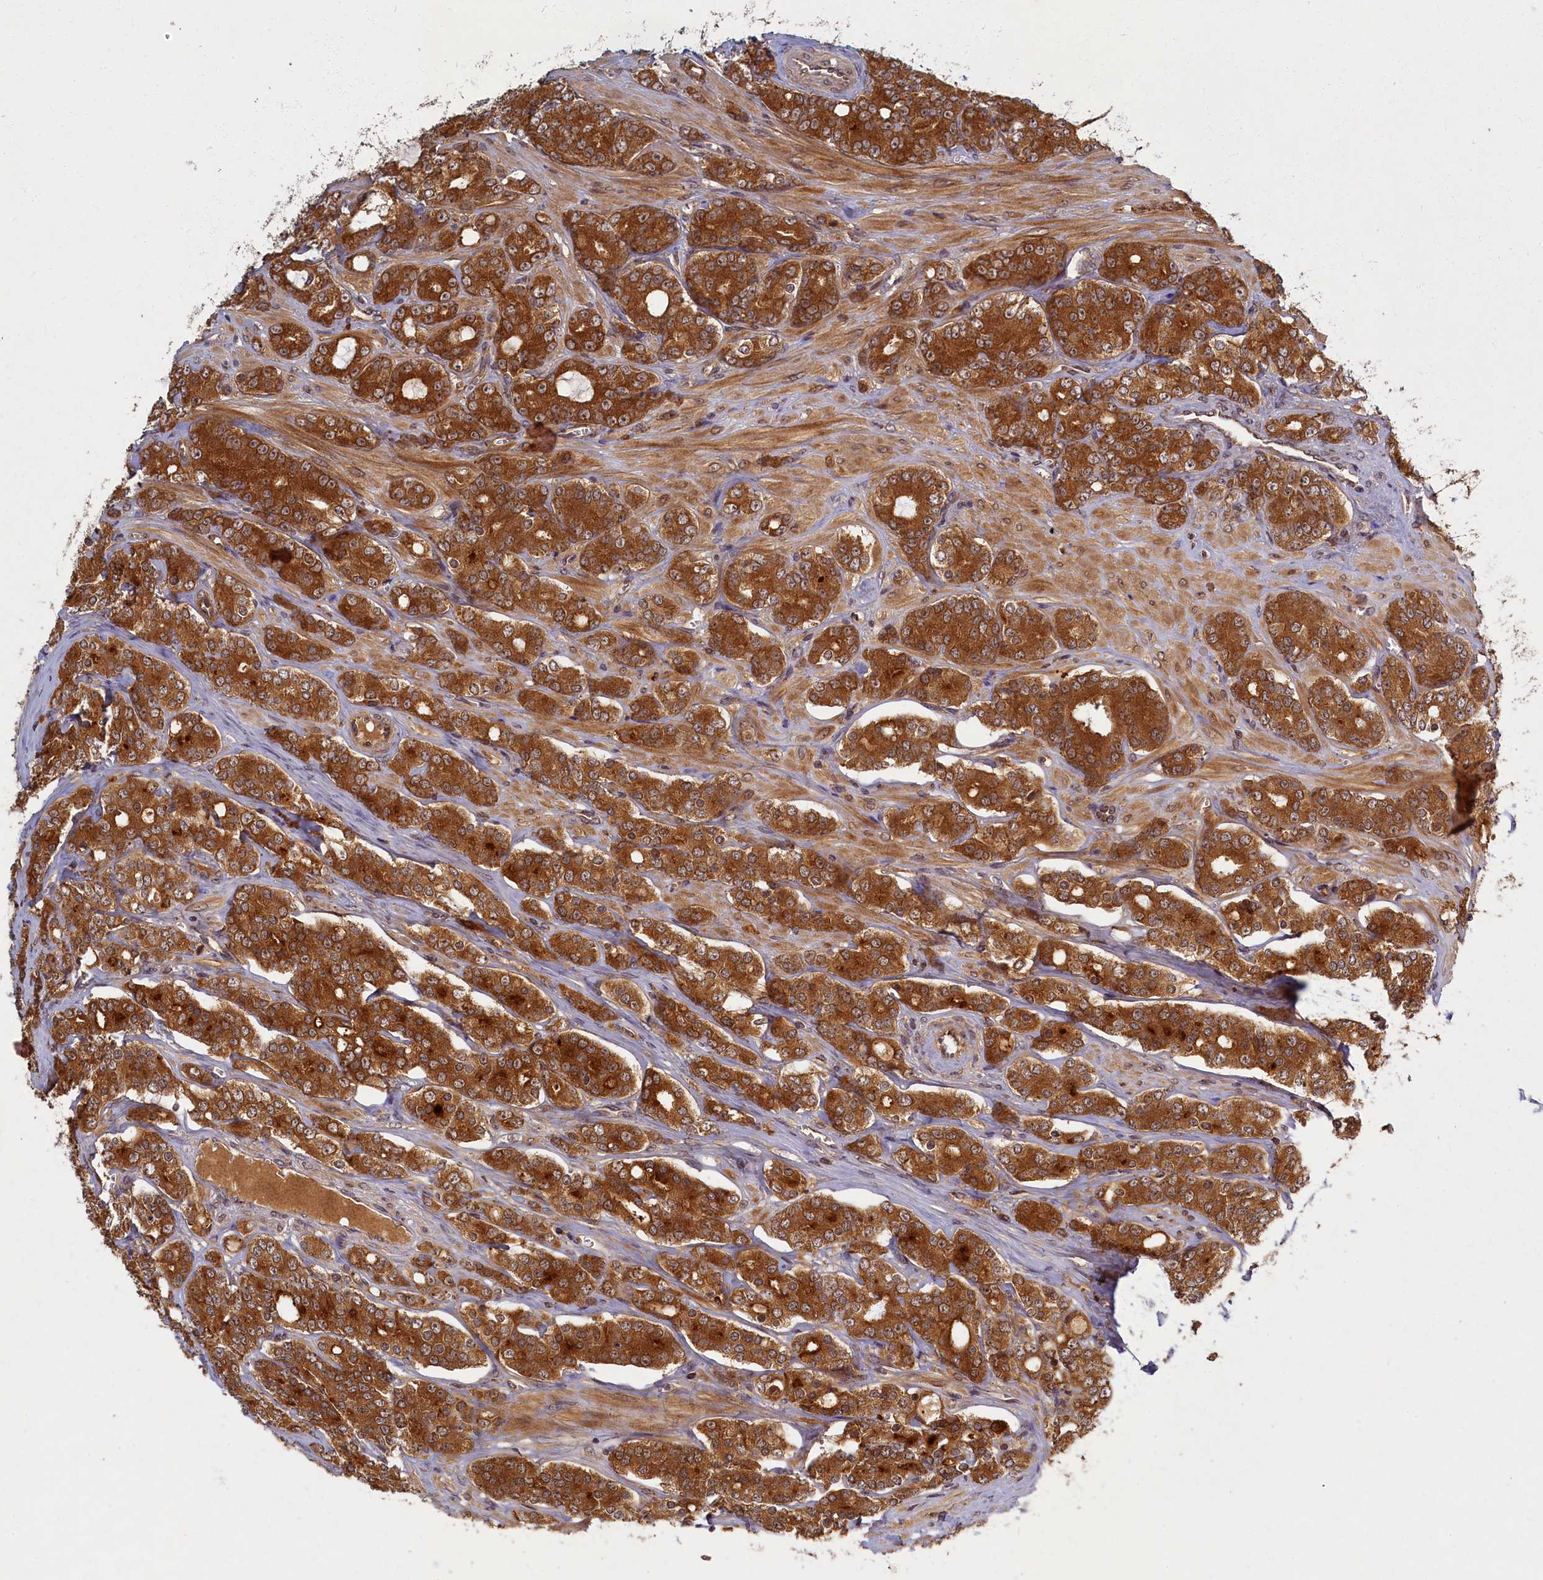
{"staining": {"intensity": "strong", "quantity": ">75%", "location": "cytoplasmic/membranous"}, "tissue": "prostate cancer", "cell_type": "Tumor cells", "image_type": "cancer", "snomed": [{"axis": "morphology", "description": "Adenocarcinoma, High grade"}, {"axis": "topography", "description": "Prostate"}], "caption": "This photomicrograph exhibits prostate high-grade adenocarcinoma stained with immunohistochemistry (IHC) to label a protein in brown. The cytoplasmic/membranous of tumor cells show strong positivity for the protein. Nuclei are counter-stained blue.", "gene": "BICD1", "patient": {"sex": "male", "age": 62}}